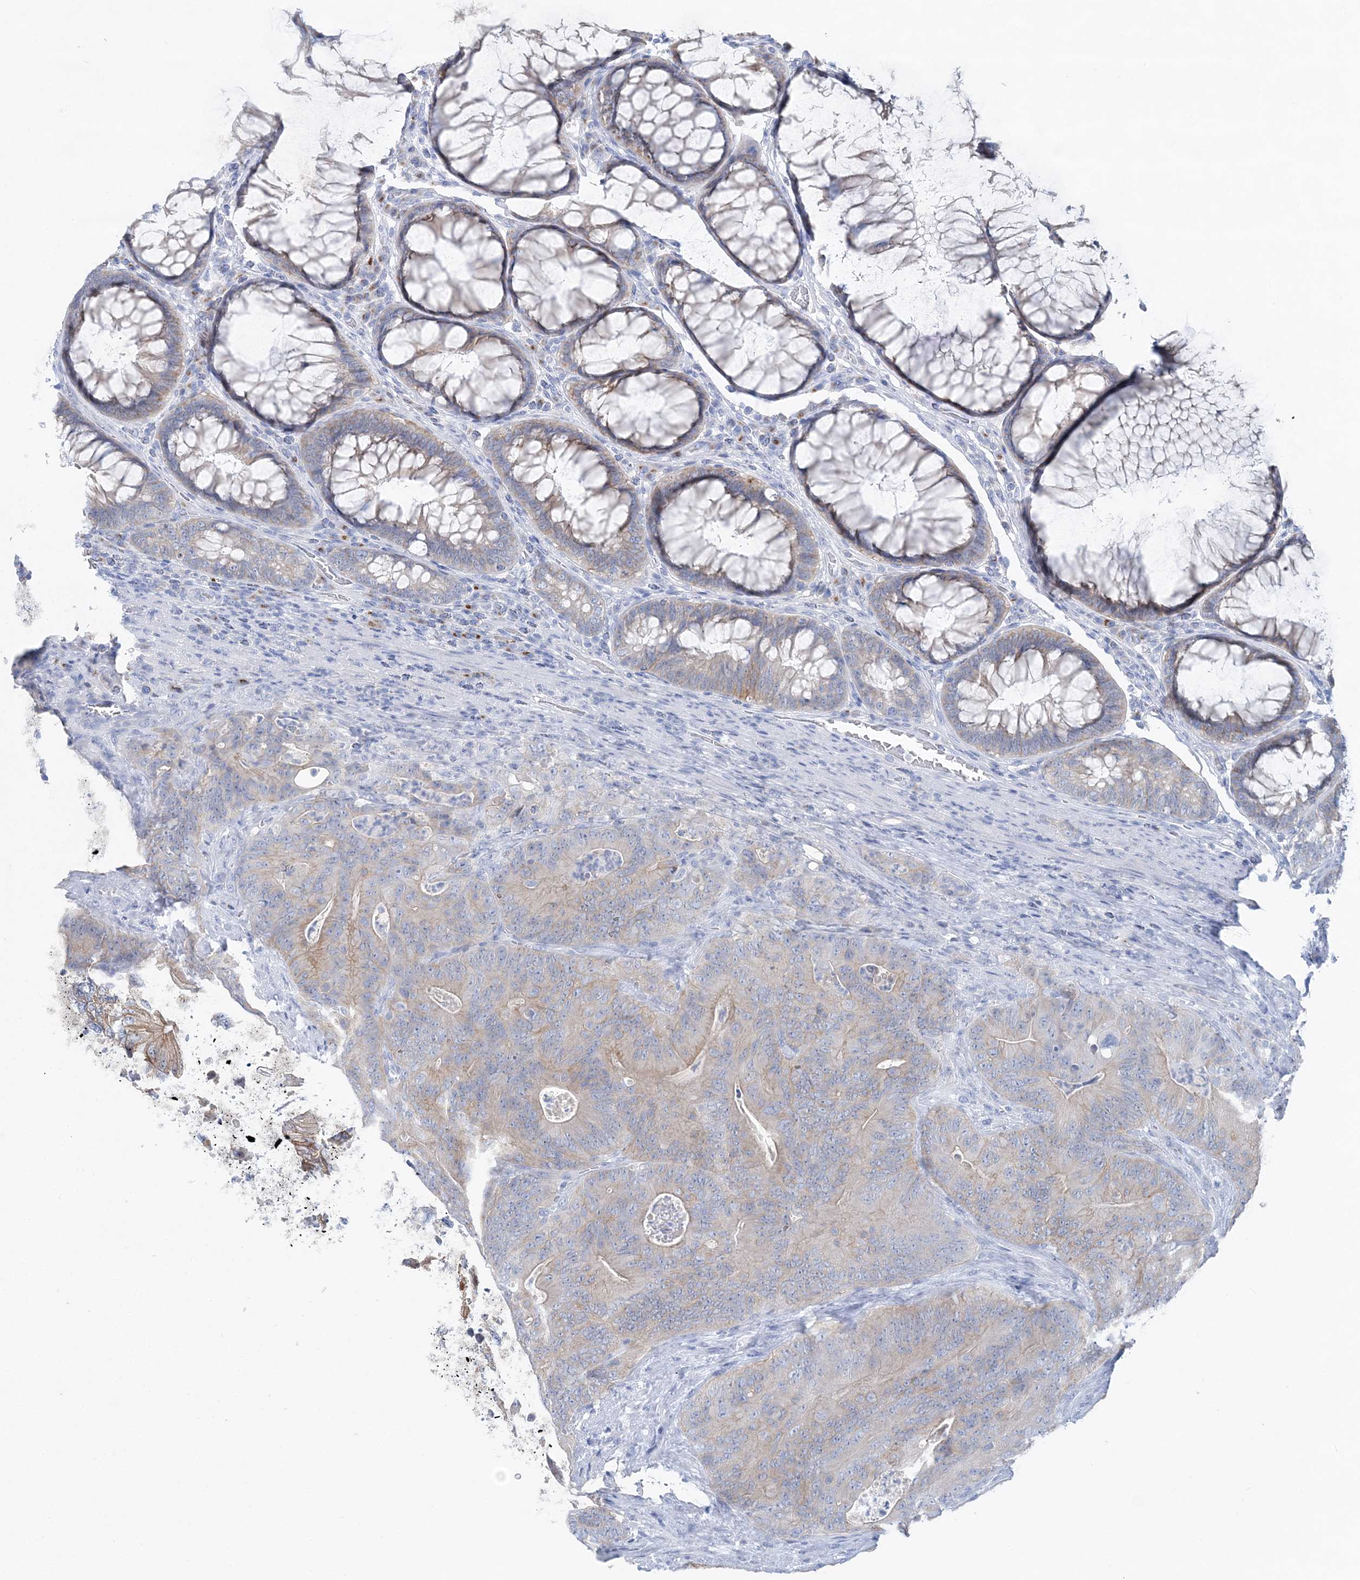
{"staining": {"intensity": "weak", "quantity": "25%-75%", "location": "cytoplasmic/membranous"}, "tissue": "colorectal cancer", "cell_type": "Tumor cells", "image_type": "cancer", "snomed": [{"axis": "morphology", "description": "Normal tissue, NOS"}, {"axis": "topography", "description": "Colon"}], "caption": "Protein staining by immunohistochemistry (IHC) demonstrates weak cytoplasmic/membranous staining in about 25%-75% of tumor cells in colorectal cancer.", "gene": "SLC5A6", "patient": {"sex": "female", "age": 82}}